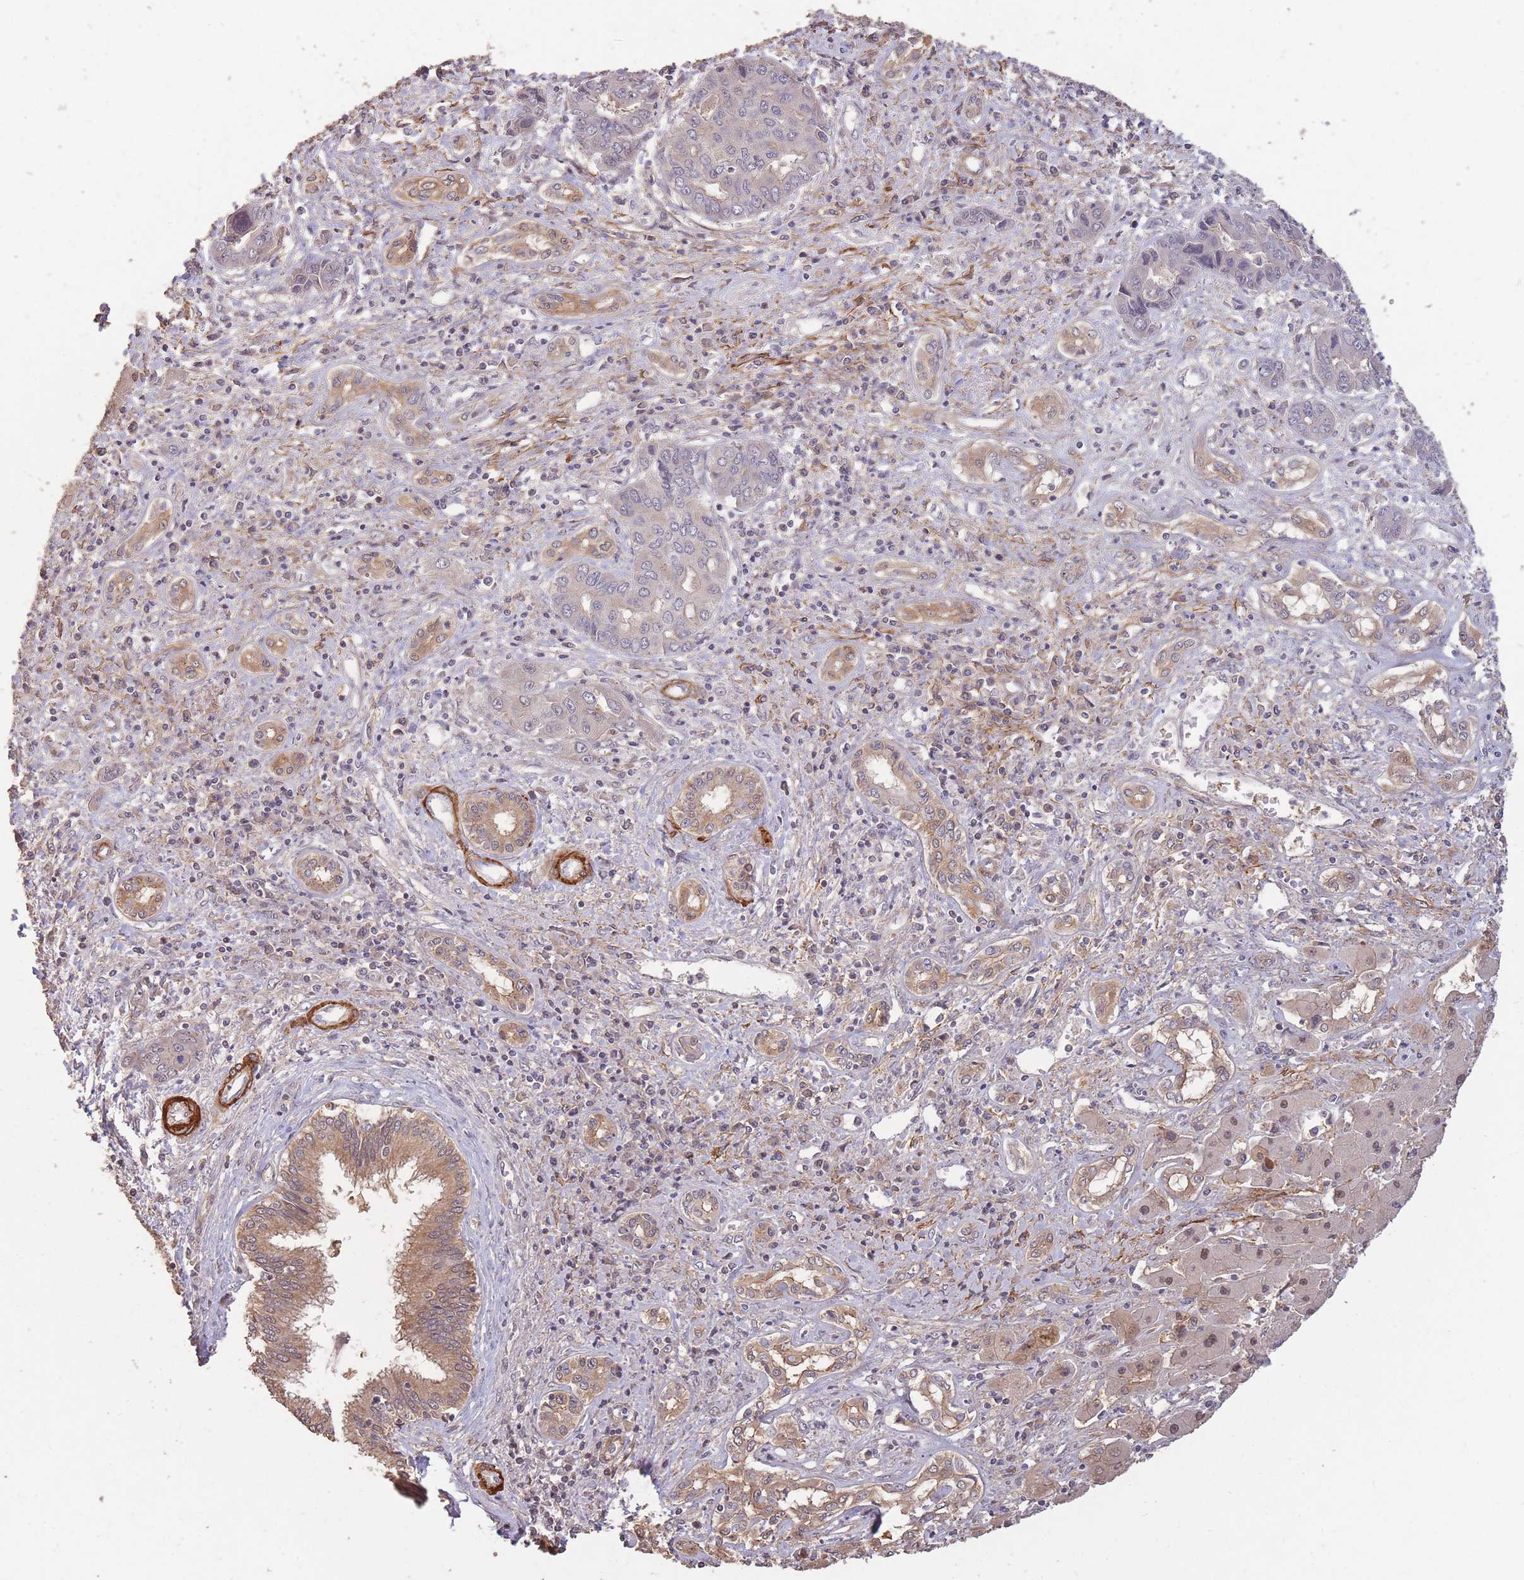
{"staining": {"intensity": "moderate", "quantity": "<25%", "location": "cytoplasmic/membranous"}, "tissue": "liver cancer", "cell_type": "Tumor cells", "image_type": "cancer", "snomed": [{"axis": "morphology", "description": "Cholangiocarcinoma"}, {"axis": "topography", "description": "Liver"}], "caption": "High-magnification brightfield microscopy of liver cancer stained with DAB (brown) and counterstained with hematoxylin (blue). tumor cells exhibit moderate cytoplasmic/membranous staining is present in approximately<25% of cells.", "gene": "NLRC4", "patient": {"sex": "male", "age": 67}}